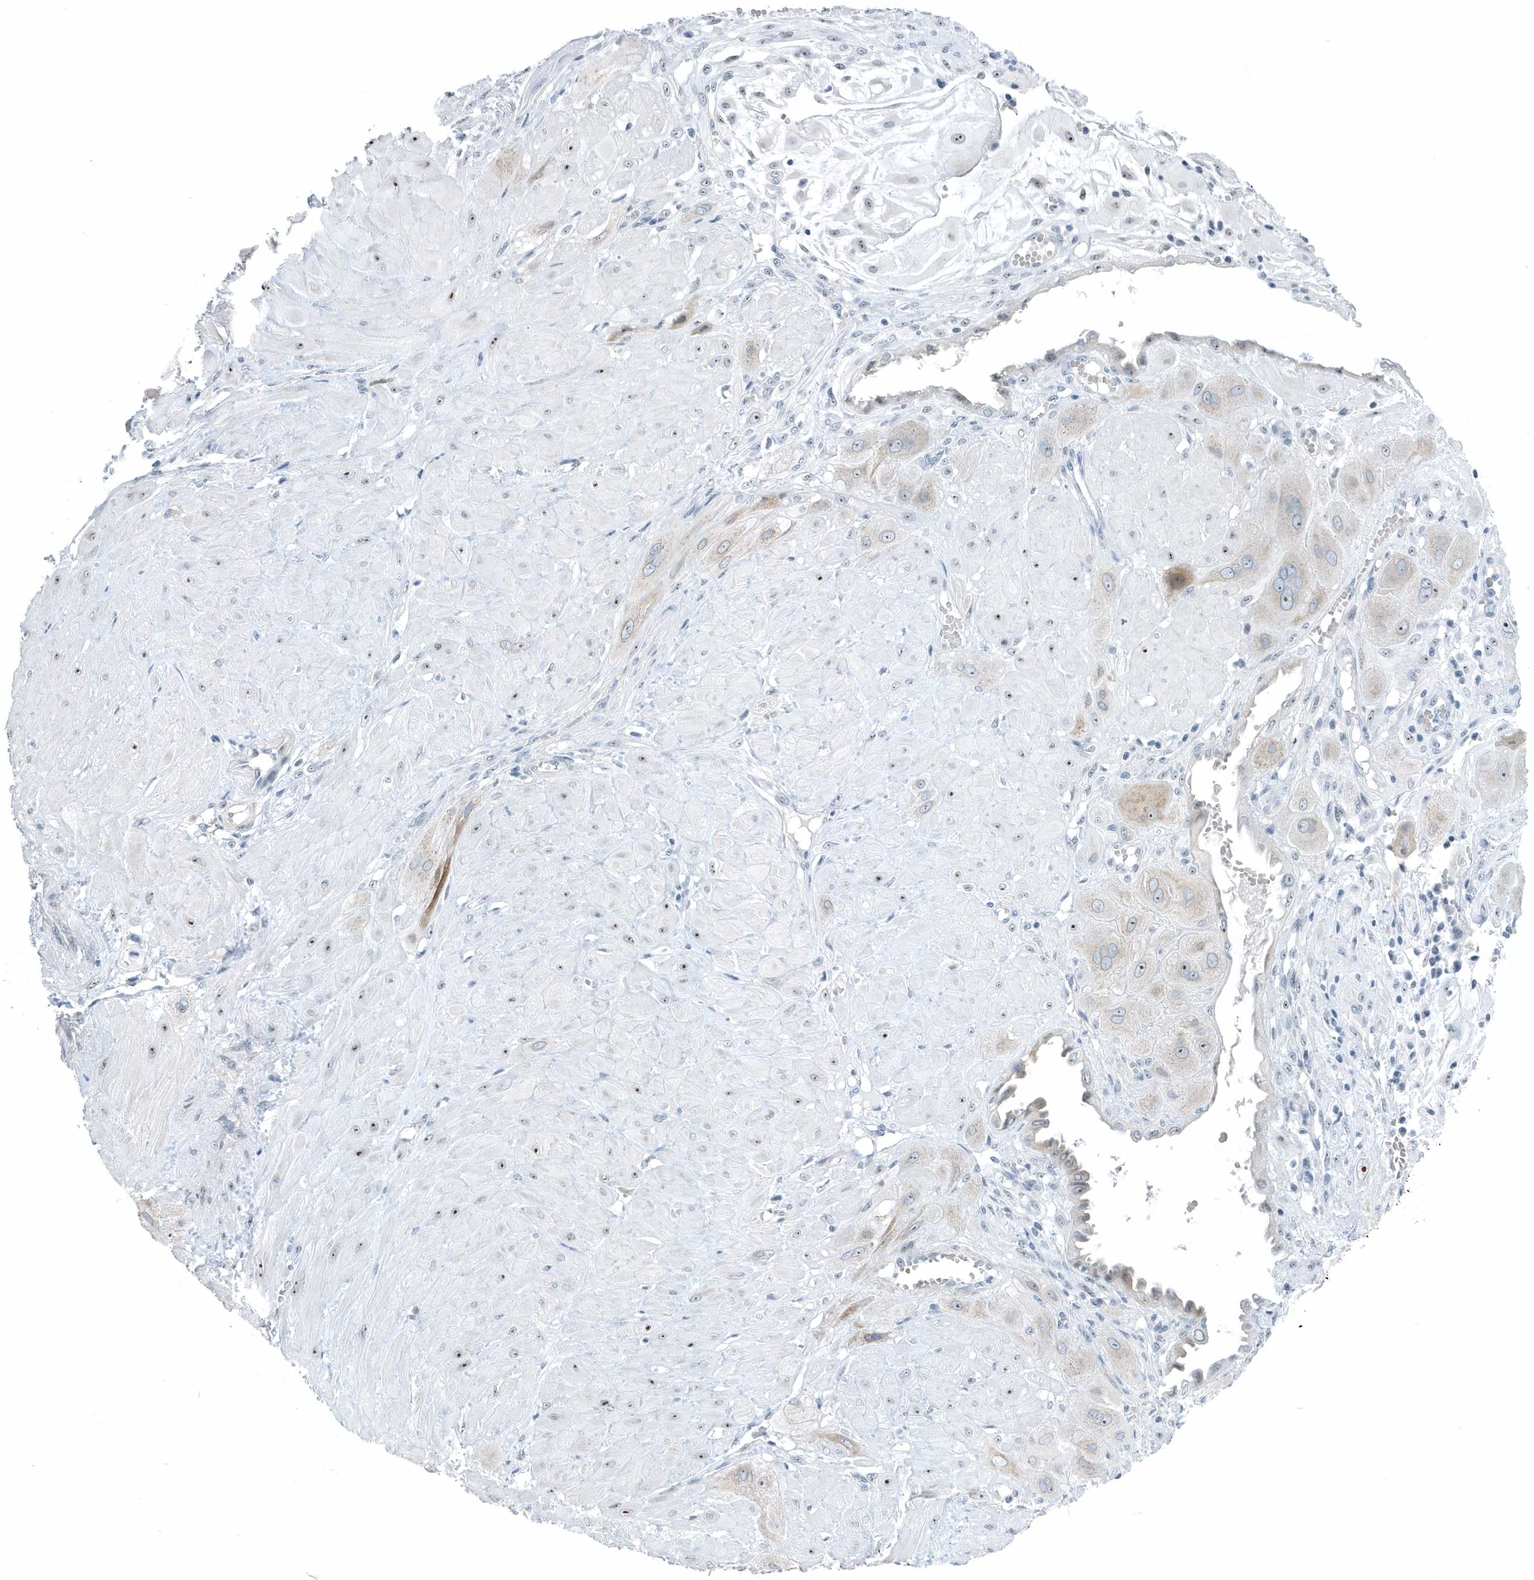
{"staining": {"intensity": "weak", "quantity": "25%-75%", "location": "nuclear"}, "tissue": "cervical cancer", "cell_type": "Tumor cells", "image_type": "cancer", "snomed": [{"axis": "morphology", "description": "Squamous cell carcinoma, NOS"}, {"axis": "topography", "description": "Cervix"}], "caption": "Immunohistochemistry (IHC) micrograph of neoplastic tissue: human cervical cancer stained using IHC shows low levels of weak protein expression localized specifically in the nuclear of tumor cells, appearing as a nuclear brown color.", "gene": "RPF2", "patient": {"sex": "female", "age": 34}}